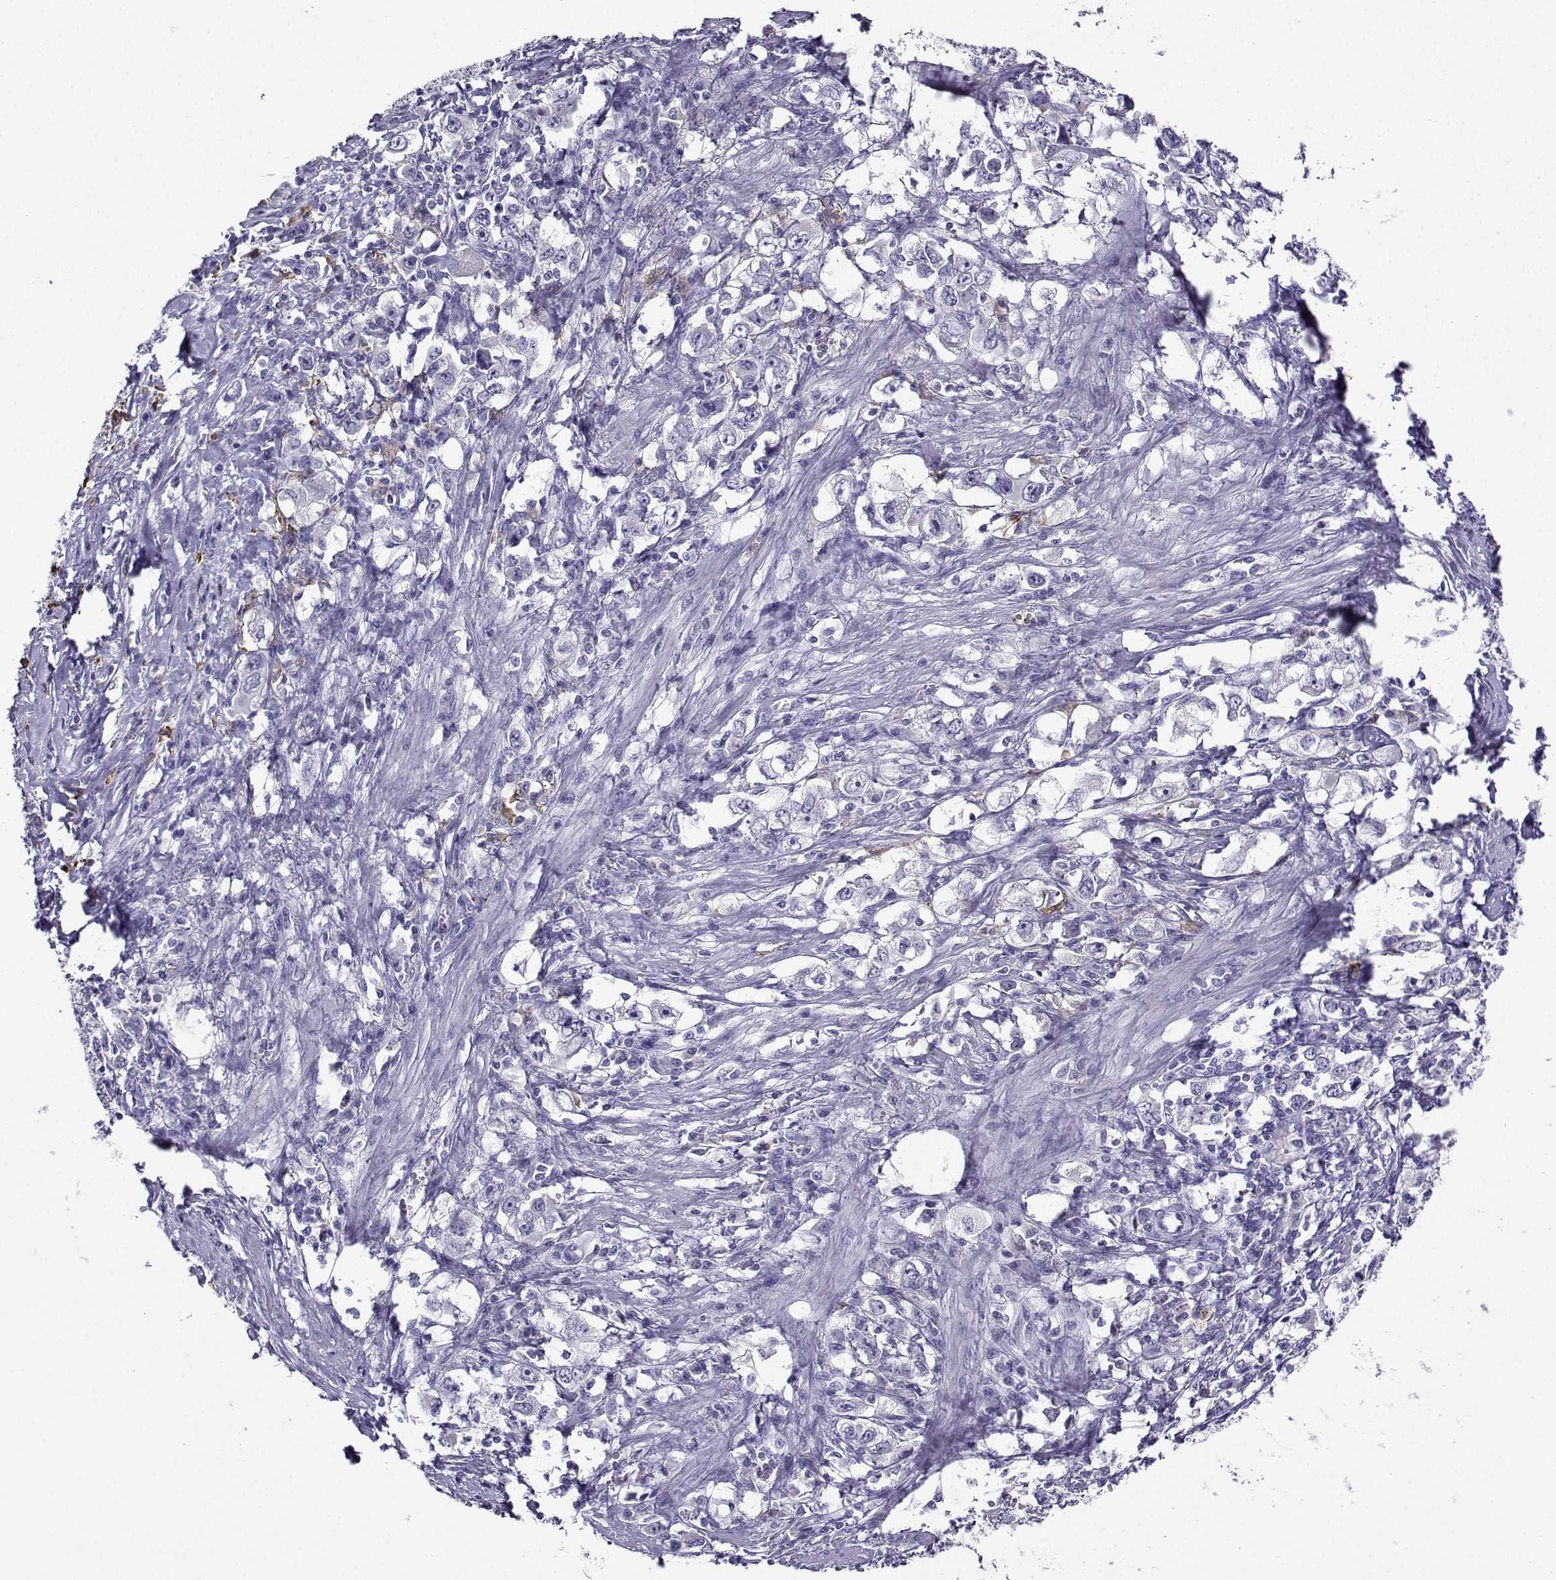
{"staining": {"intensity": "negative", "quantity": "none", "location": "none"}, "tissue": "stomach cancer", "cell_type": "Tumor cells", "image_type": "cancer", "snomed": [{"axis": "morphology", "description": "Adenocarcinoma, NOS"}, {"axis": "topography", "description": "Stomach, lower"}], "caption": "Immunohistochemical staining of human stomach adenocarcinoma demonstrates no significant staining in tumor cells.", "gene": "LINGO1", "patient": {"sex": "female", "age": 72}}